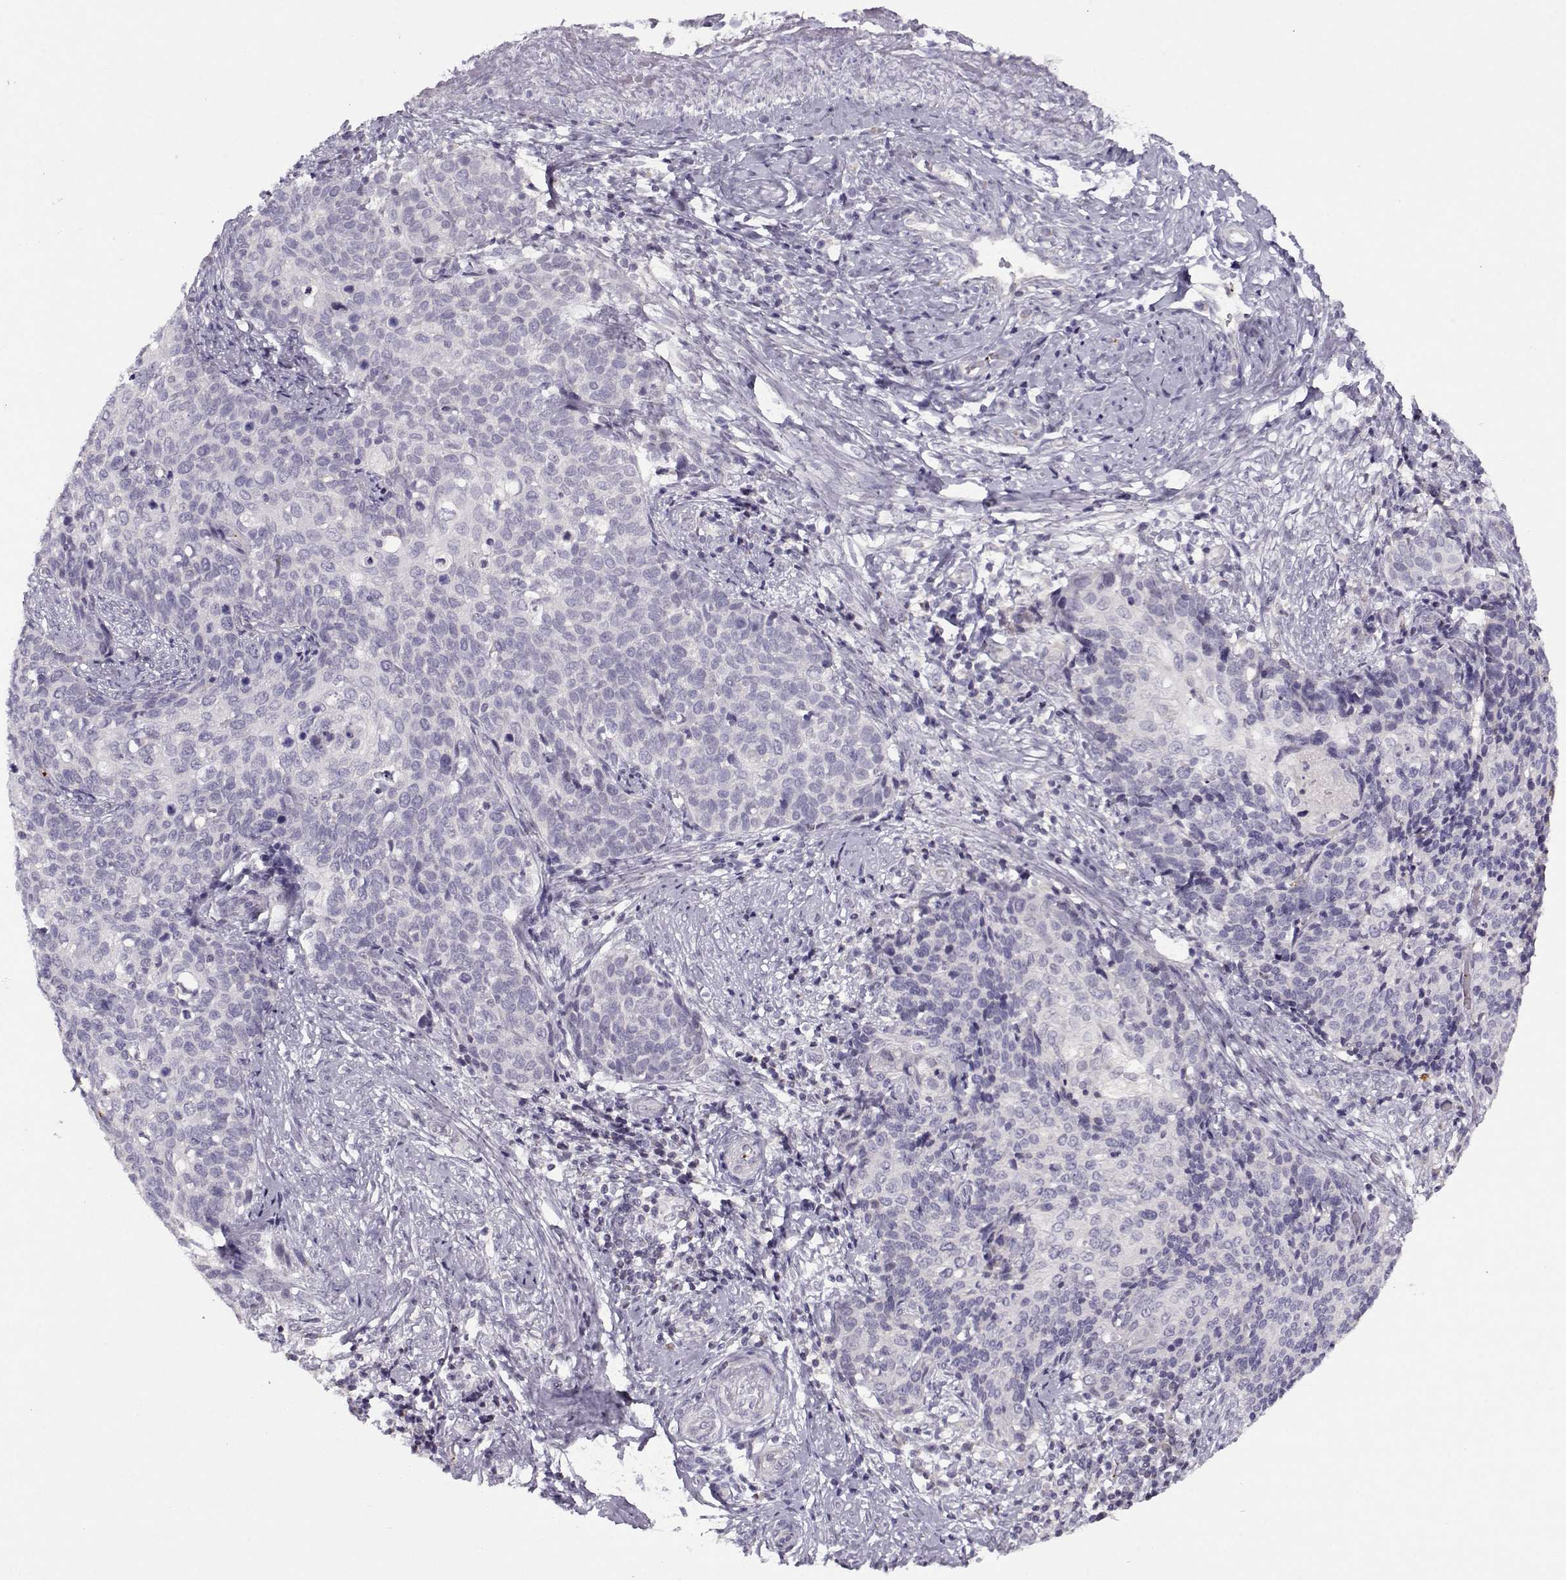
{"staining": {"intensity": "negative", "quantity": "none", "location": "none"}, "tissue": "cervical cancer", "cell_type": "Tumor cells", "image_type": "cancer", "snomed": [{"axis": "morphology", "description": "Squamous cell carcinoma, NOS"}, {"axis": "topography", "description": "Cervix"}], "caption": "There is no significant expression in tumor cells of cervical squamous cell carcinoma. (Brightfield microscopy of DAB IHC at high magnification).", "gene": "KLF17", "patient": {"sex": "female", "age": 39}}